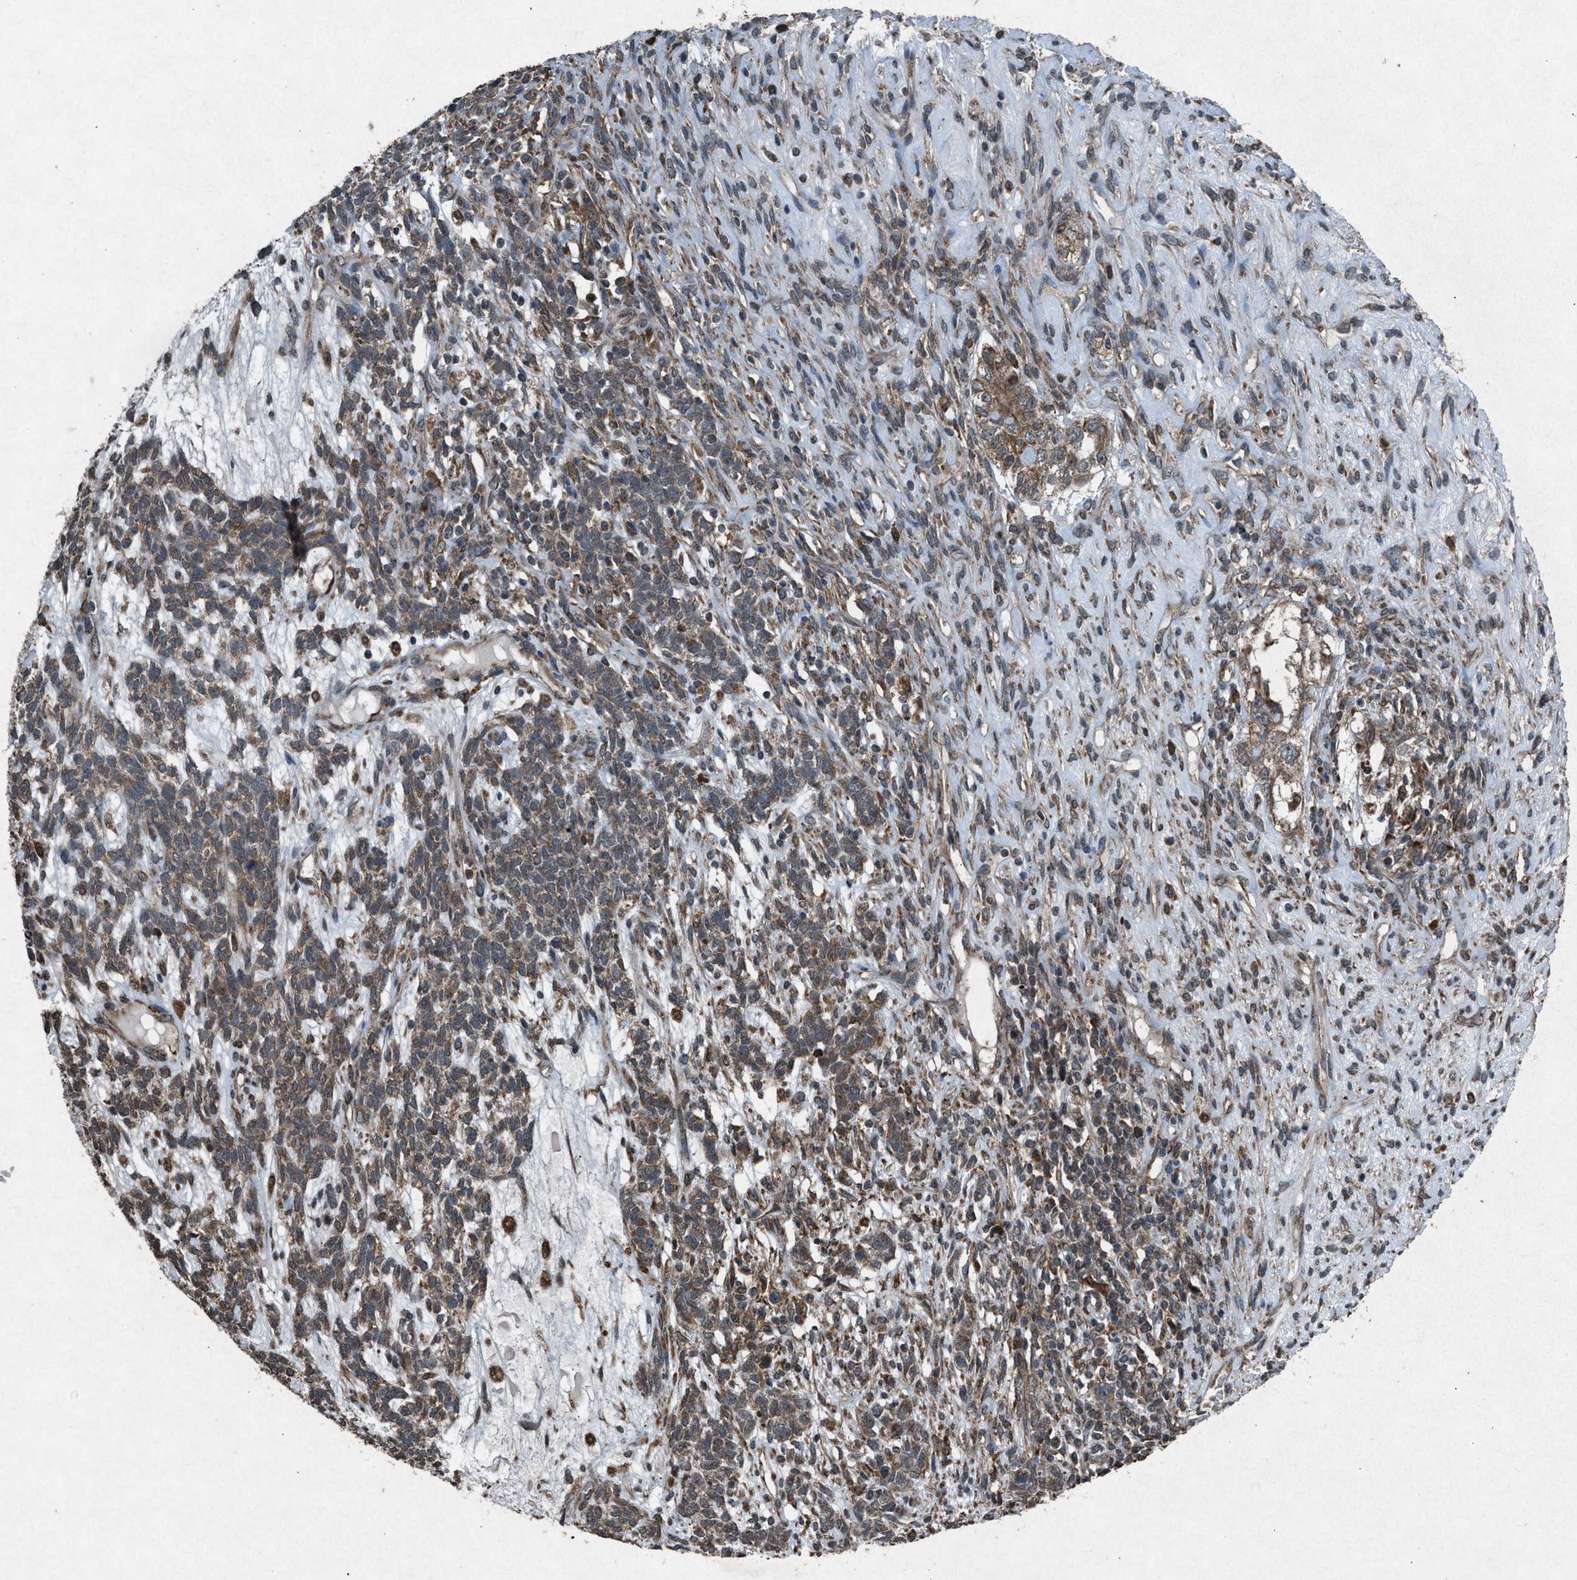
{"staining": {"intensity": "moderate", "quantity": ">75%", "location": "cytoplasmic/membranous"}, "tissue": "testis cancer", "cell_type": "Tumor cells", "image_type": "cancer", "snomed": [{"axis": "morphology", "description": "Seminoma, NOS"}, {"axis": "topography", "description": "Testis"}], "caption": "Testis cancer stained with immunohistochemistry (IHC) demonstrates moderate cytoplasmic/membranous positivity in approximately >75% of tumor cells.", "gene": "CALR", "patient": {"sex": "male", "age": 28}}